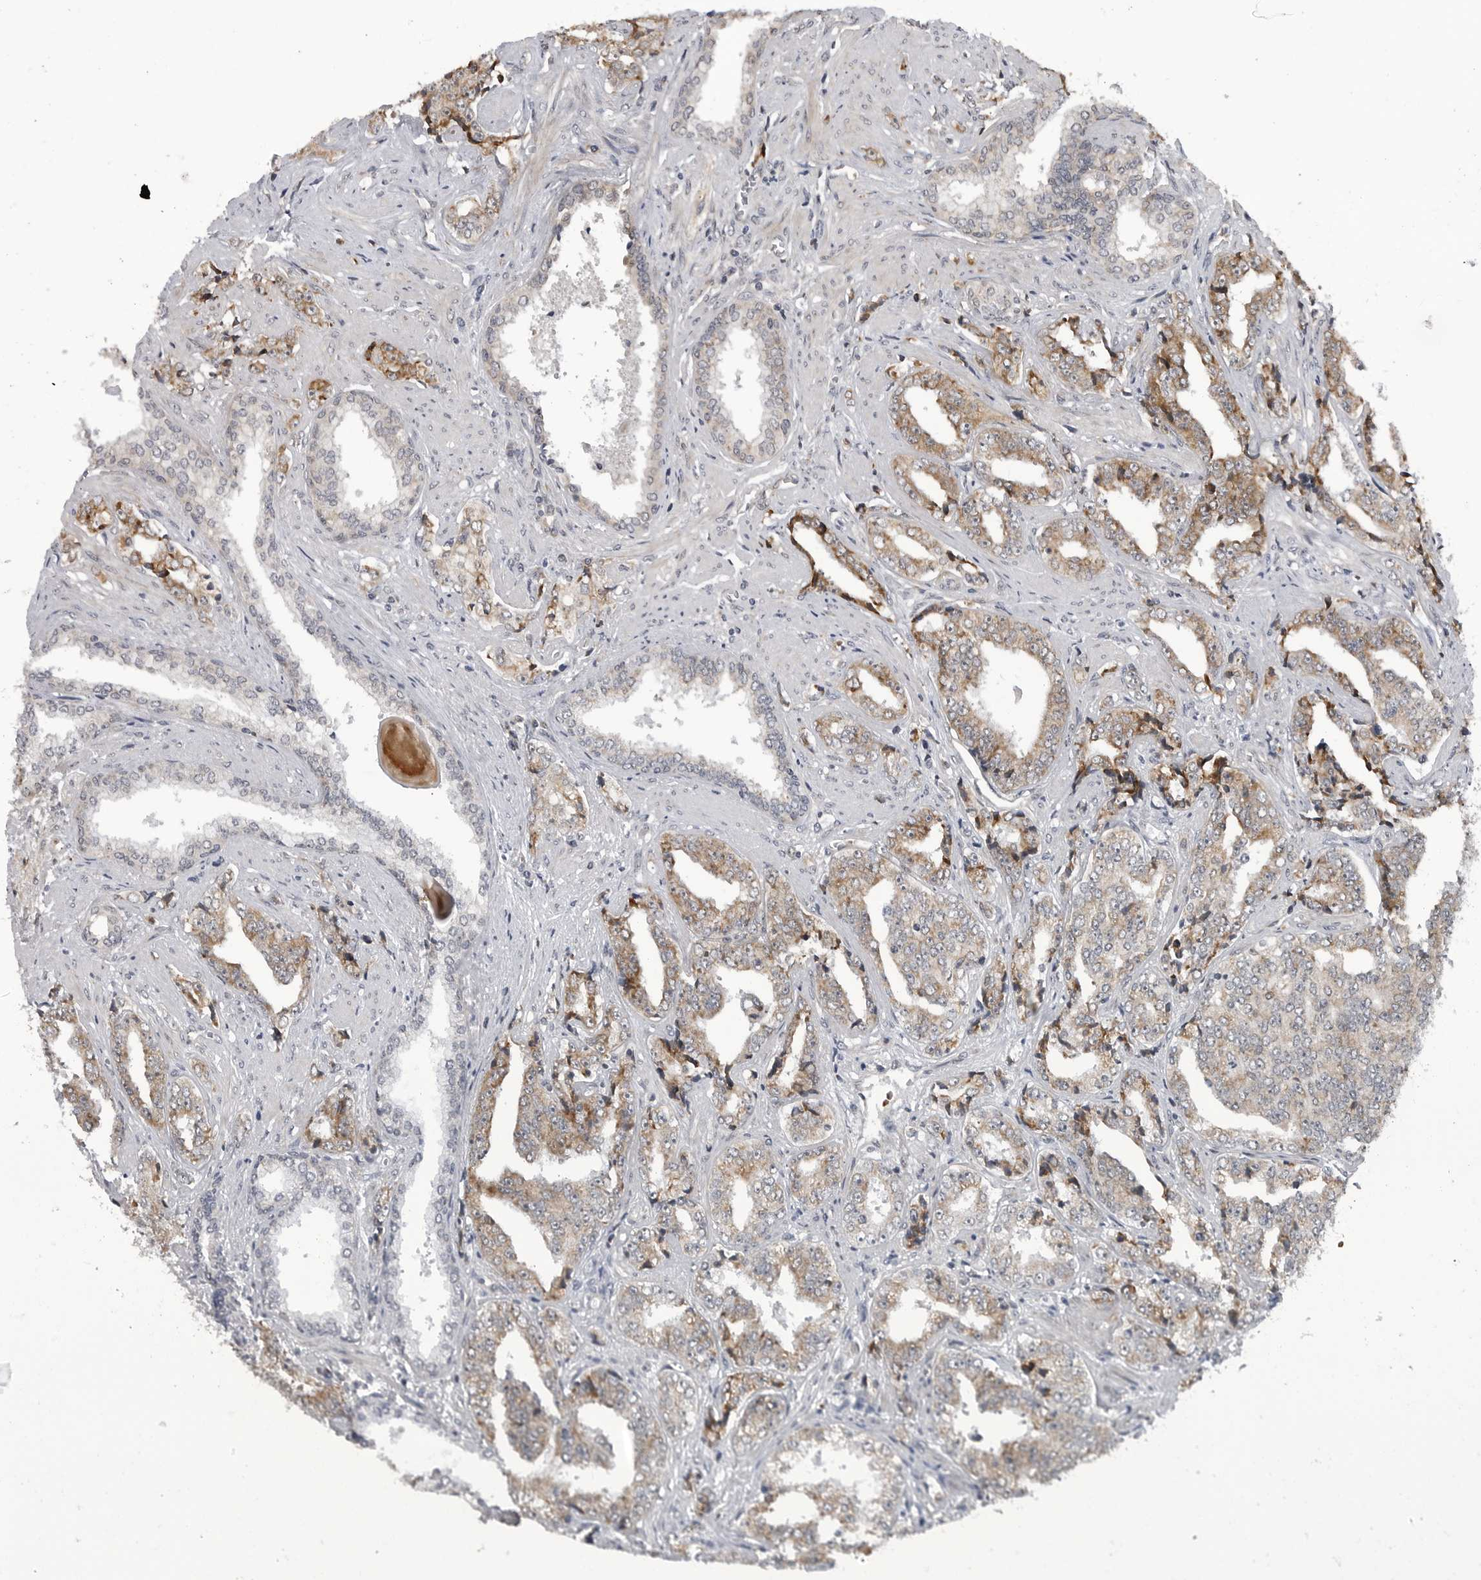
{"staining": {"intensity": "moderate", "quantity": ">75%", "location": "cytoplasmic/membranous"}, "tissue": "prostate cancer", "cell_type": "Tumor cells", "image_type": "cancer", "snomed": [{"axis": "morphology", "description": "Adenocarcinoma, High grade"}, {"axis": "topography", "description": "Prostate"}], "caption": "Protein analysis of adenocarcinoma (high-grade) (prostate) tissue displays moderate cytoplasmic/membranous expression in approximately >75% of tumor cells.", "gene": "FAAP100", "patient": {"sex": "male", "age": 71}}